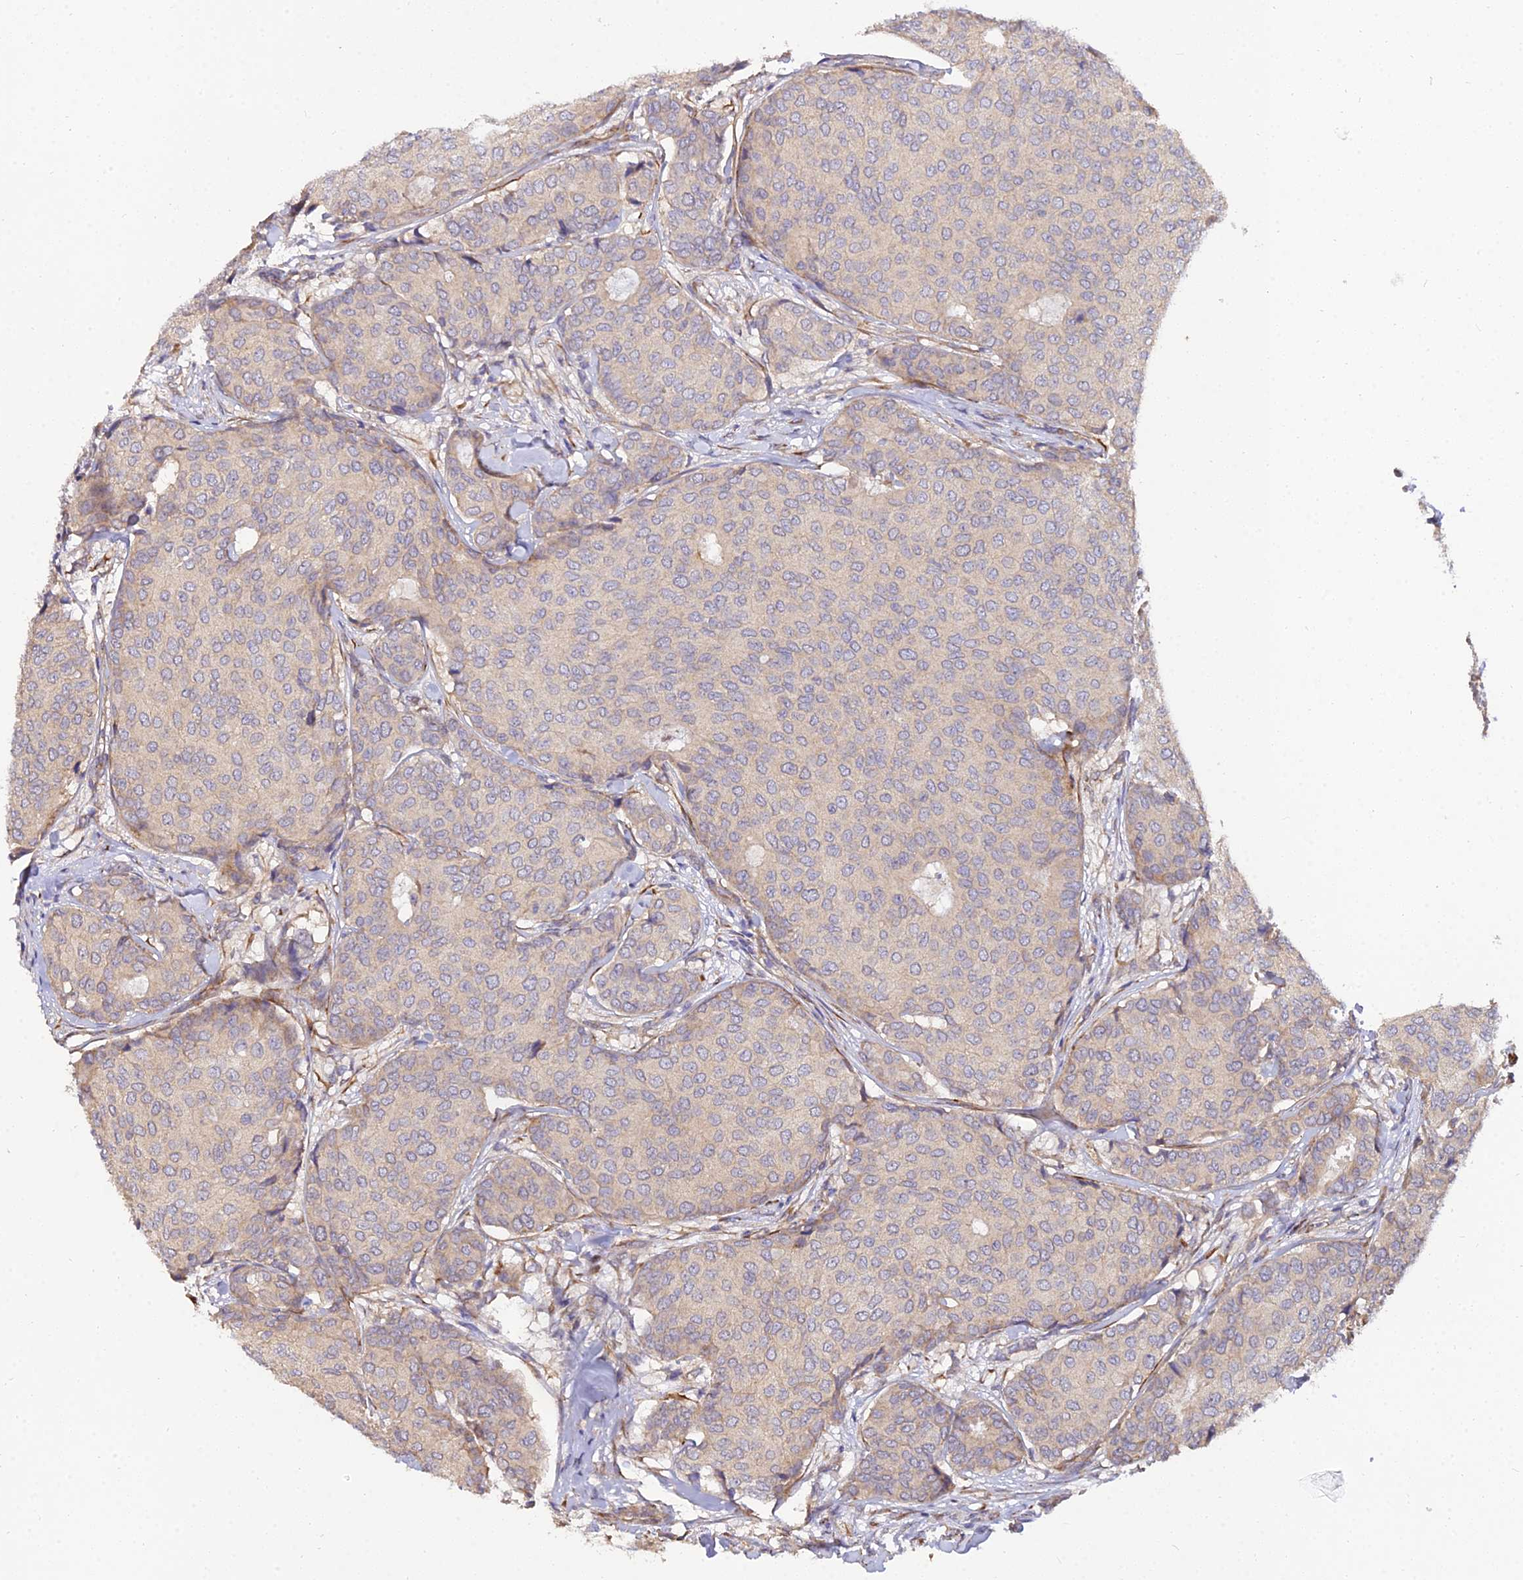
{"staining": {"intensity": "weak", "quantity": "25%-75%", "location": "cytoplasmic/membranous"}, "tissue": "breast cancer", "cell_type": "Tumor cells", "image_type": "cancer", "snomed": [{"axis": "morphology", "description": "Duct carcinoma"}, {"axis": "topography", "description": "Breast"}], "caption": "Immunohistochemistry (IHC) (DAB (3,3'-diaminobenzidine)) staining of breast cancer demonstrates weak cytoplasmic/membranous protein expression in approximately 25%-75% of tumor cells.", "gene": "ARL8B", "patient": {"sex": "female", "age": 75}}